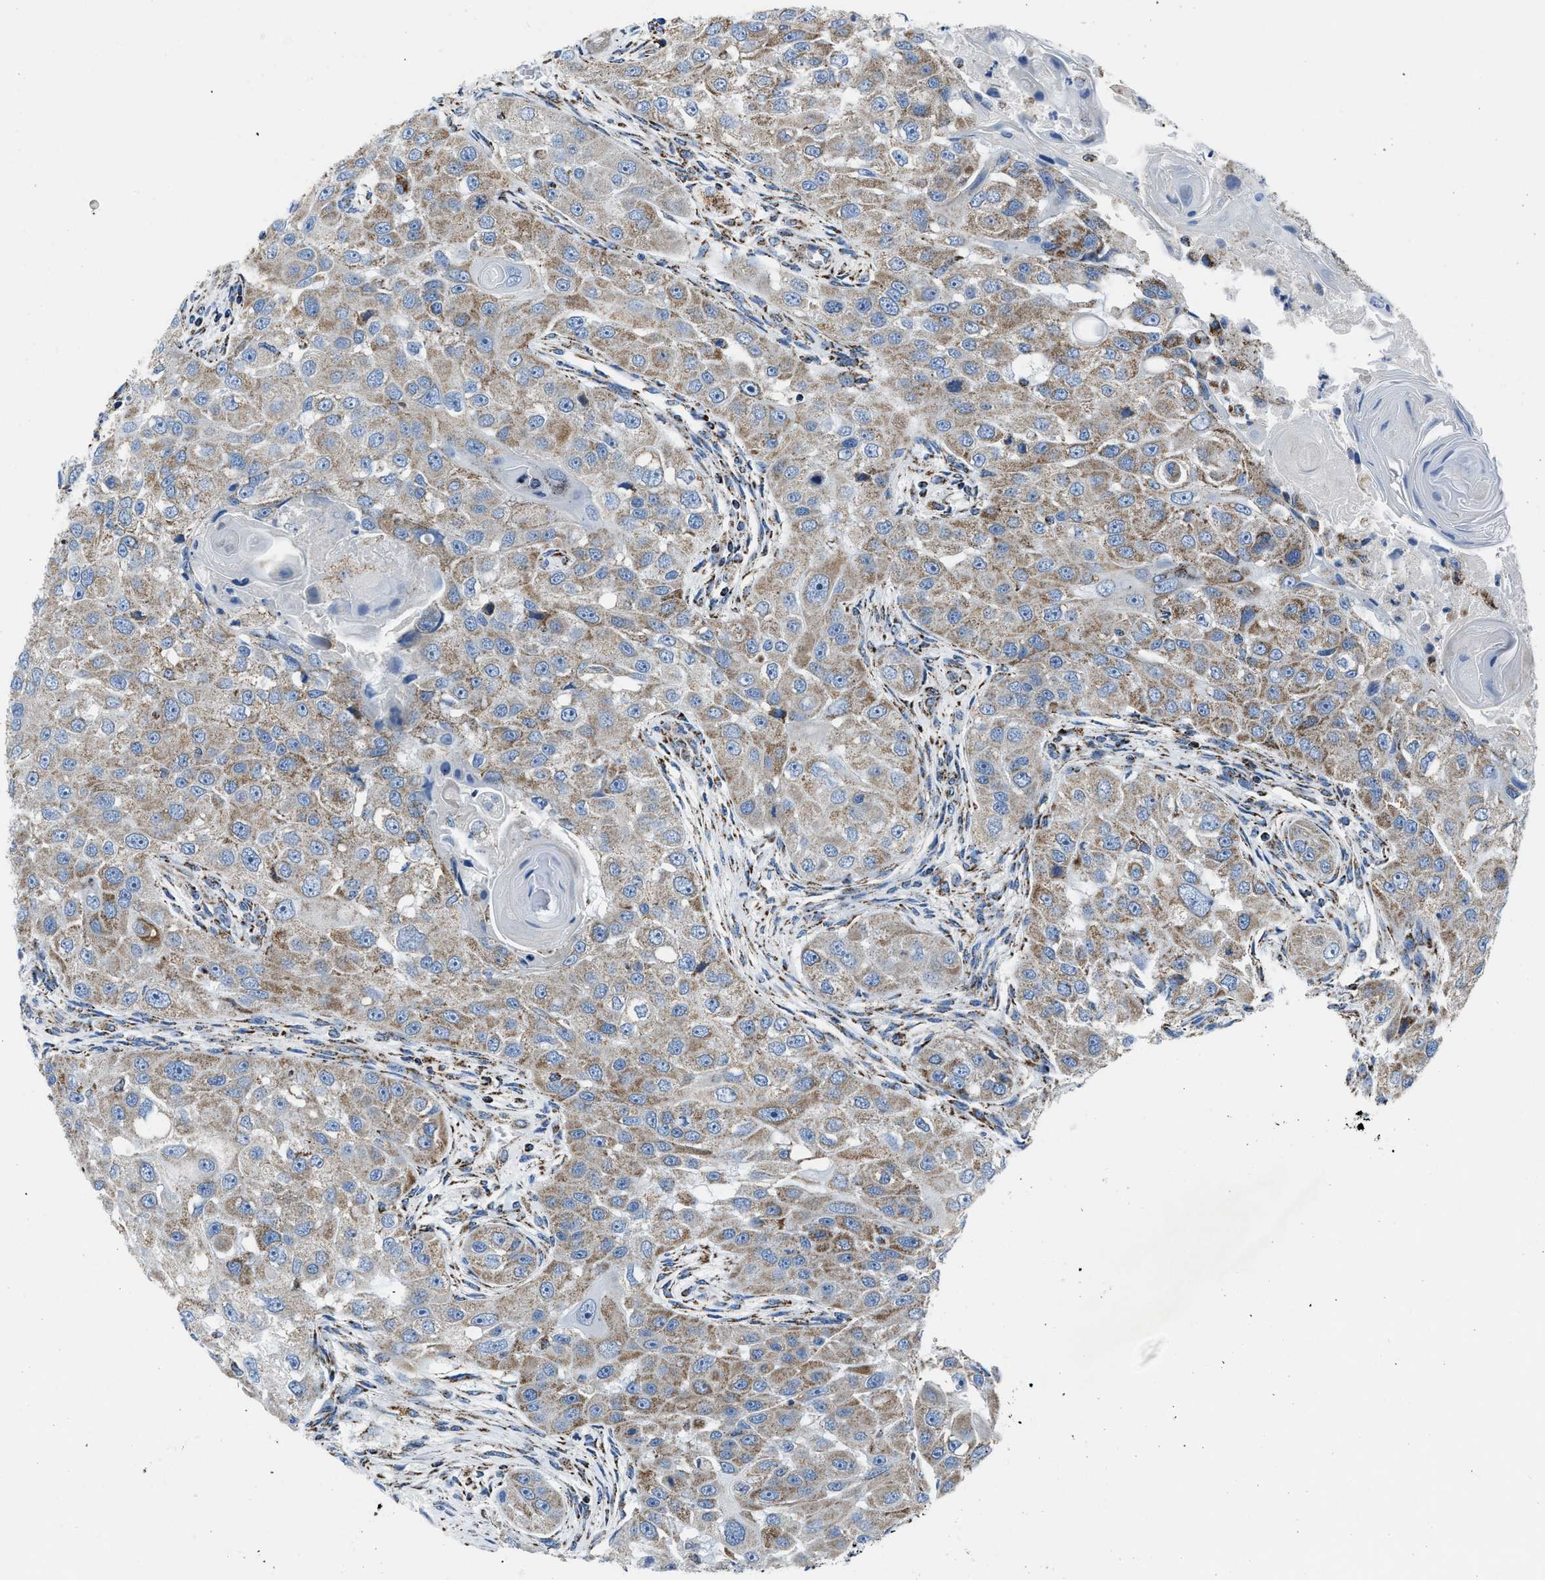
{"staining": {"intensity": "moderate", "quantity": "25%-75%", "location": "cytoplasmic/membranous"}, "tissue": "head and neck cancer", "cell_type": "Tumor cells", "image_type": "cancer", "snomed": [{"axis": "morphology", "description": "Normal tissue, NOS"}, {"axis": "morphology", "description": "Squamous cell carcinoma, NOS"}, {"axis": "topography", "description": "Skeletal muscle"}, {"axis": "topography", "description": "Head-Neck"}], "caption": "Immunohistochemistry (IHC) of human head and neck cancer (squamous cell carcinoma) demonstrates medium levels of moderate cytoplasmic/membranous positivity in approximately 25%-75% of tumor cells.", "gene": "NSD3", "patient": {"sex": "male", "age": 51}}